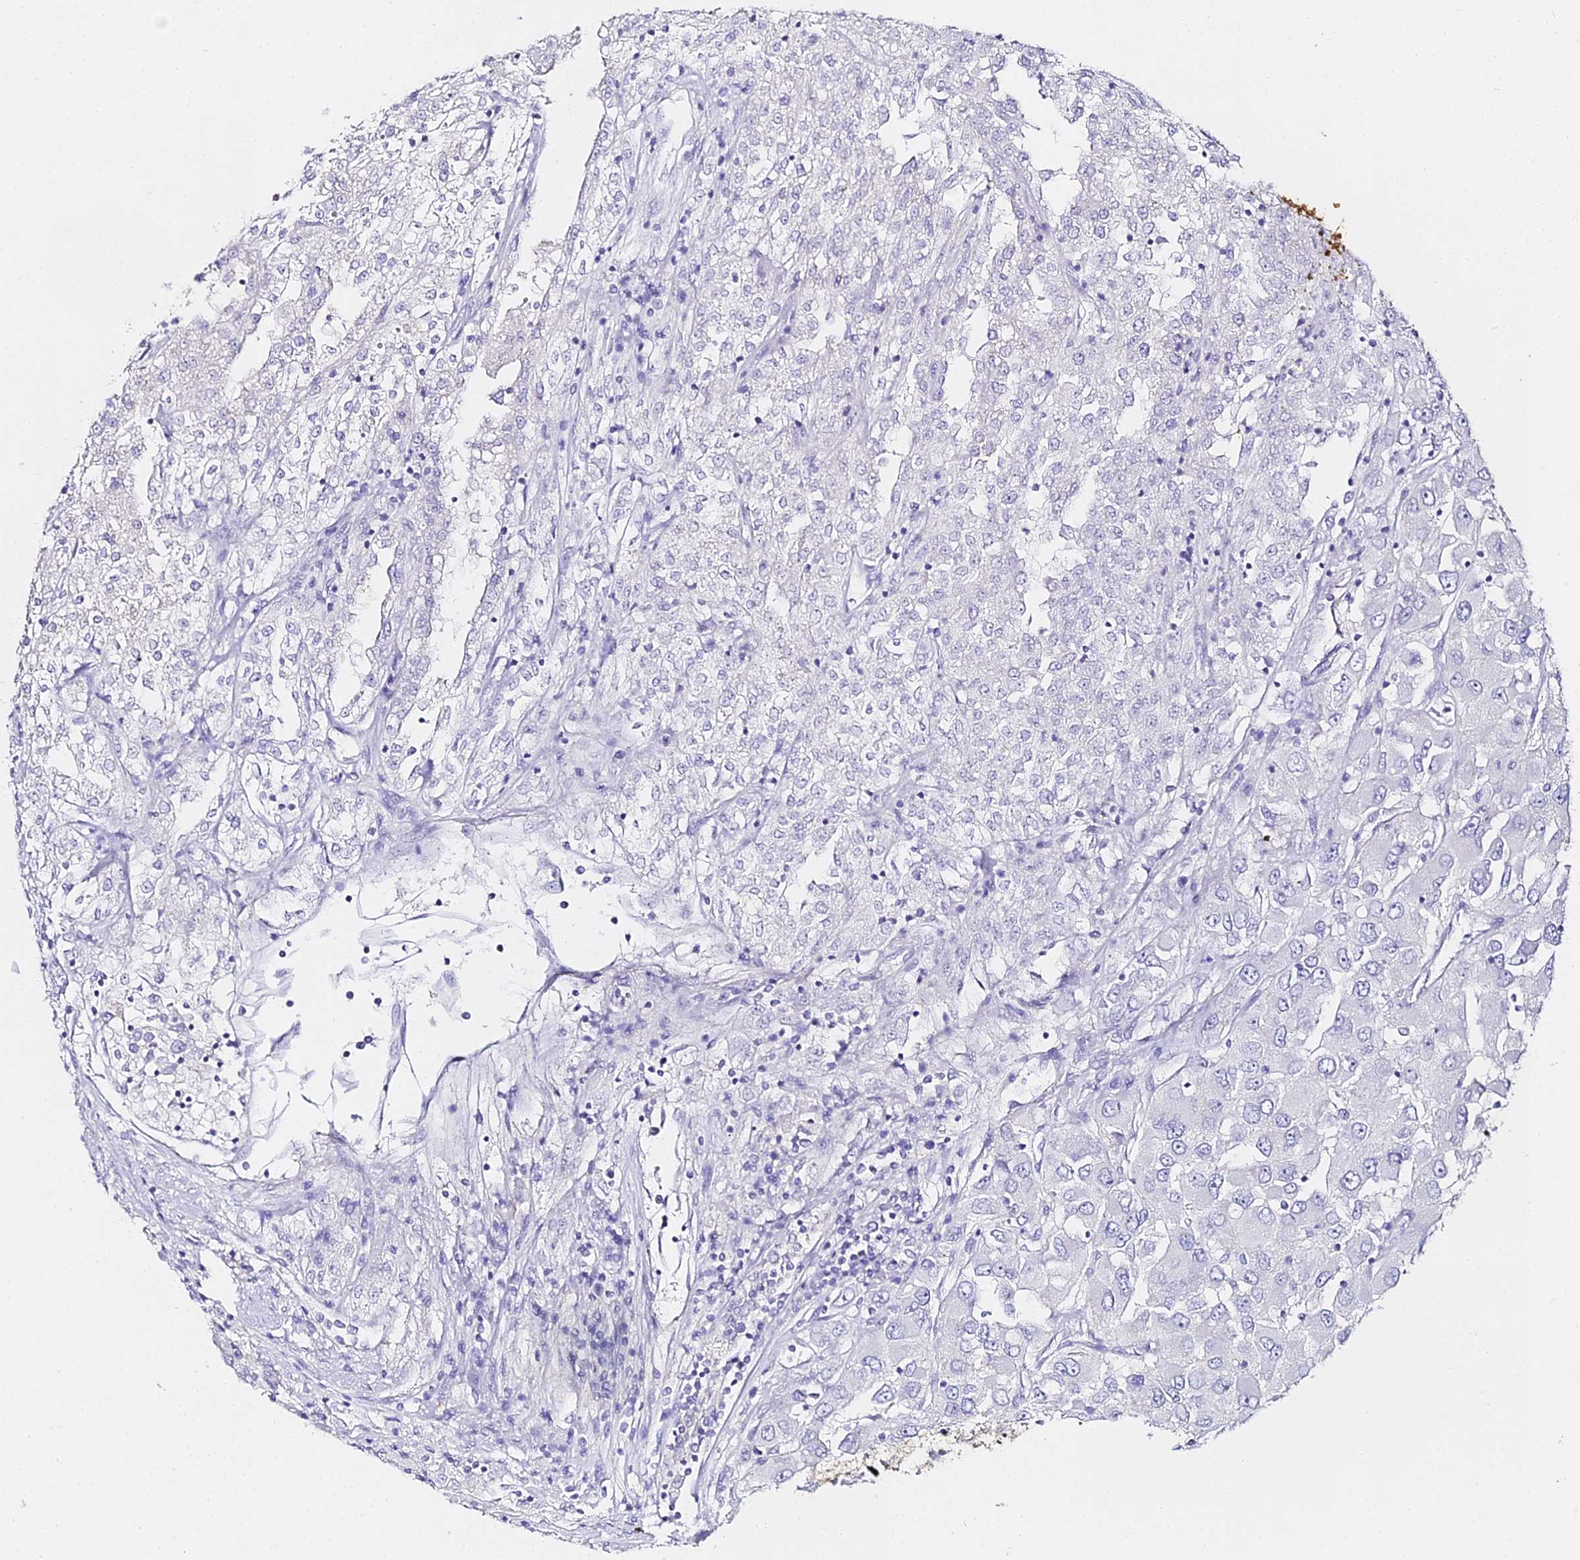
{"staining": {"intensity": "negative", "quantity": "none", "location": "none"}, "tissue": "renal cancer", "cell_type": "Tumor cells", "image_type": "cancer", "snomed": [{"axis": "morphology", "description": "Adenocarcinoma, NOS"}, {"axis": "topography", "description": "Kidney"}], "caption": "A photomicrograph of human adenocarcinoma (renal) is negative for staining in tumor cells.", "gene": "ALPG", "patient": {"sex": "female", "age": 52}}